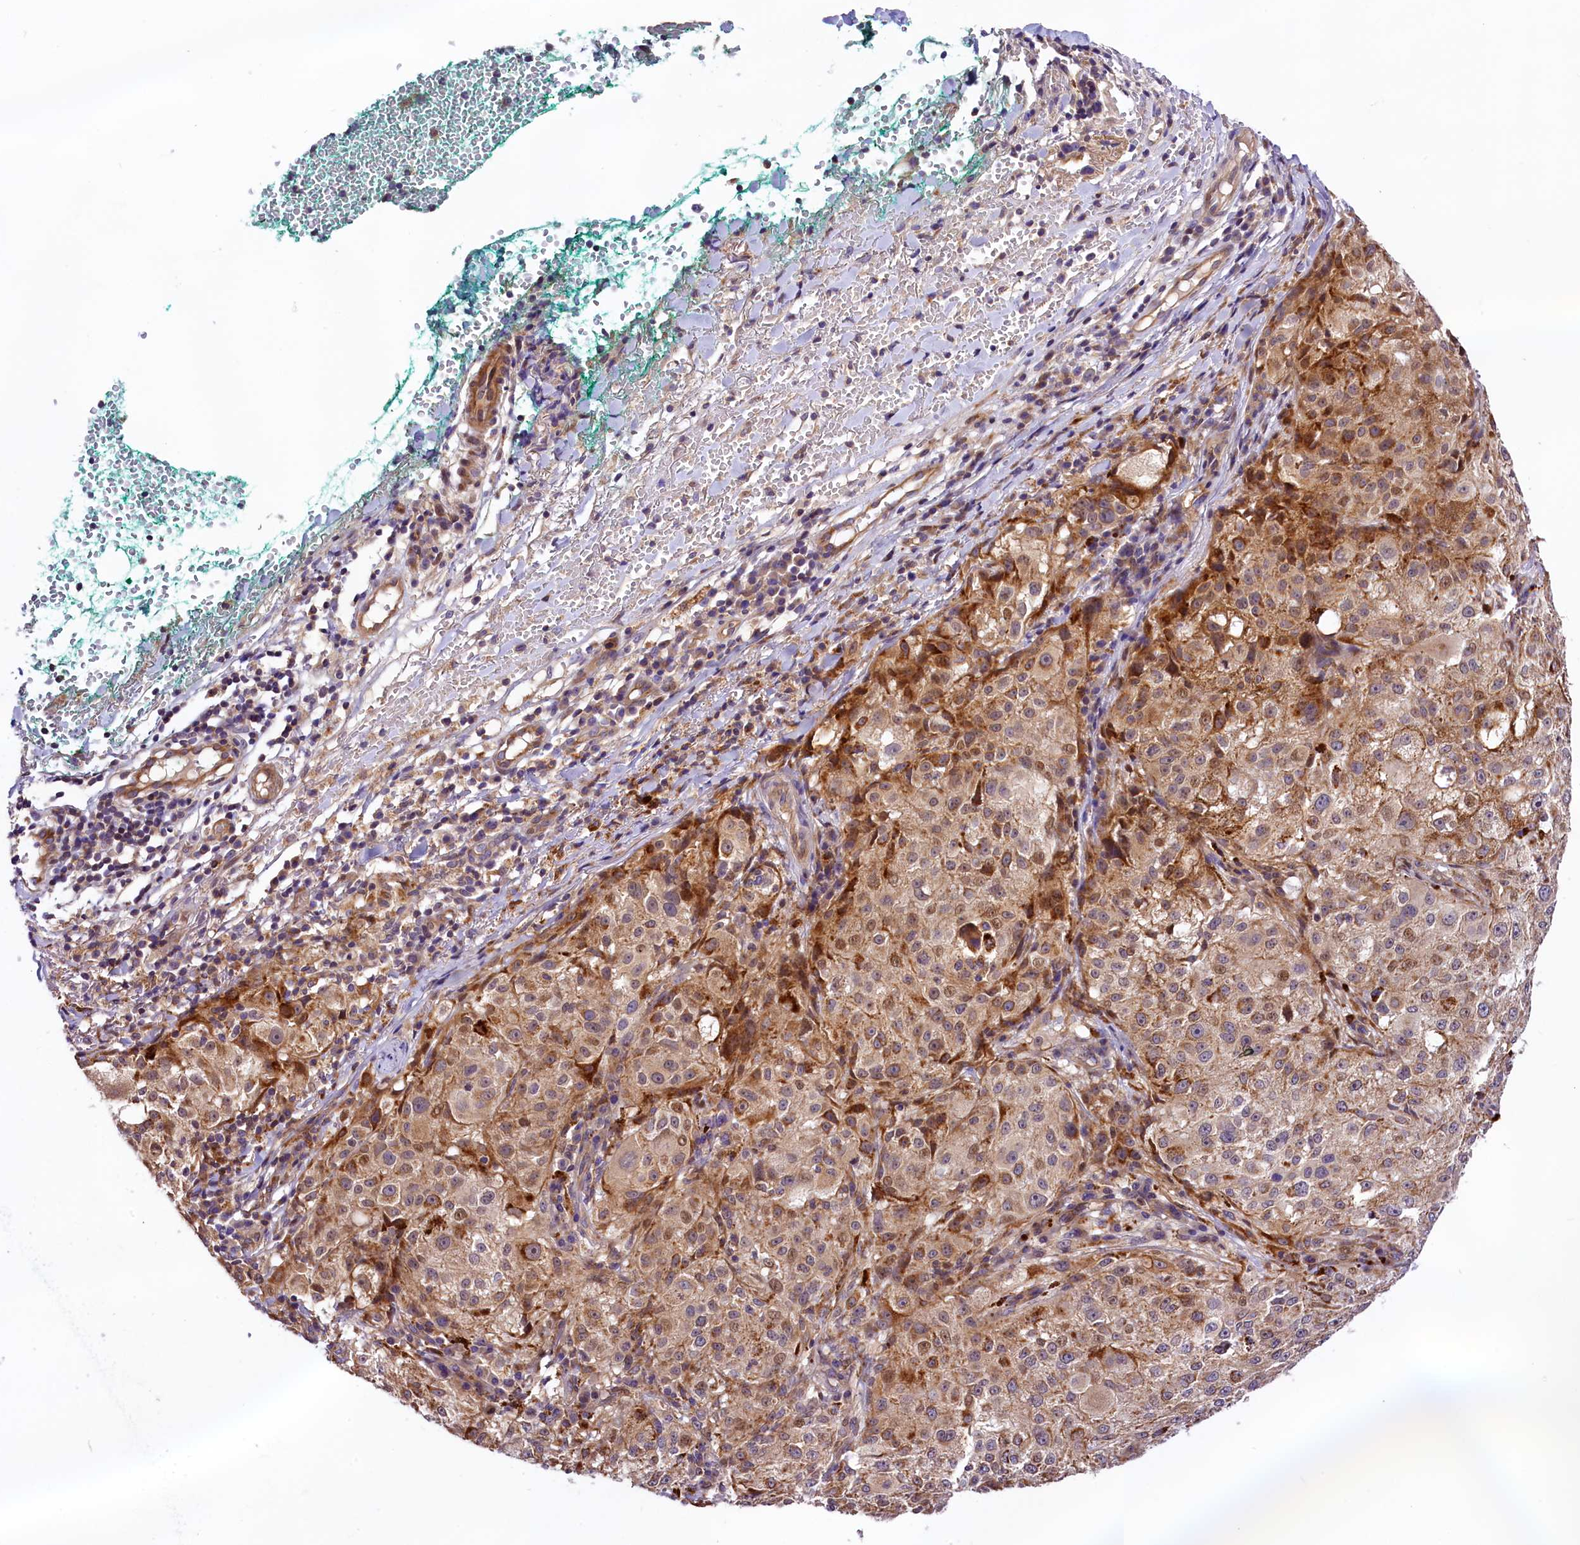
{"staining": {"intensity": "moderate", "quantity": "<25%", "location": "cytoplasmic/membranous"}, "tissue": "melanoma", "cell_type": "Tumor cells", "image_type": "cancer", "snomed": [{"axis": "morphology", "description": "Necrosis, NOS"}, {"axis": "morphology", "description": "Malignant melanoma, NOS"}, {"axis": "topography", "description": "Skin"}], "caption": "A high-resolution histopathology image shows IHC staining of malignant melanoma, which displays moderate cytoplasmic/membranous positivity in approximately <25% of tumor cells.", "gene": "ARMC6", "patient": {"sex": "female", "age": 87}}